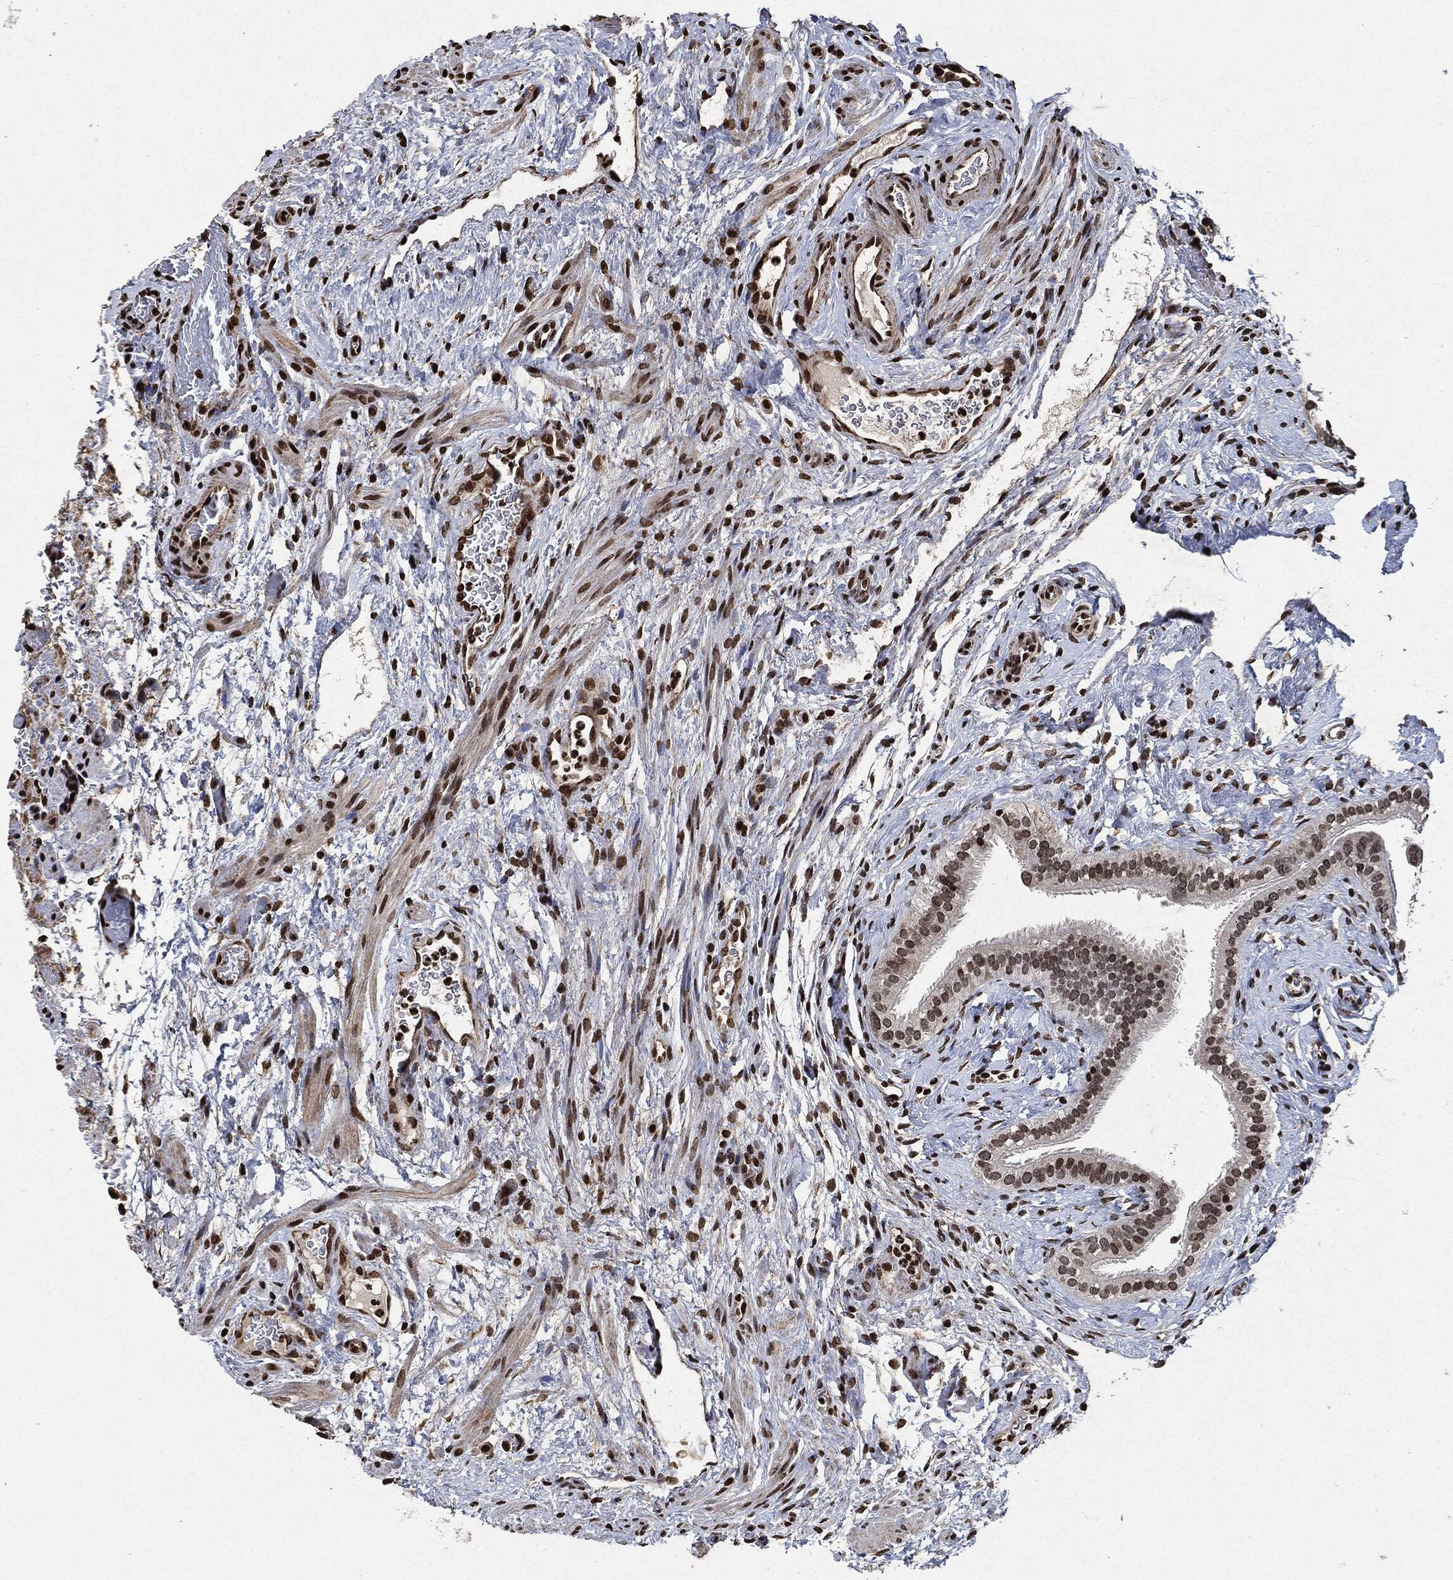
{"staining": {"intensity": "moderate", "quantity": "<25%", "location": "nuclear"}, "tissue": "fallopian tube", "cell_type": "Glandular cells", "image_type": "normal", "snomed": [{"axis": "morphology", "description": "Normal tissue, NOS"}, {"axis": "topography", "description": "Fallopian tube"}], "caption": "Immunohistochemistry (IHC) histopathology image of normal fallopian tube: human fallopian tube stained using immunohistochemistry reveals low levels of moderate protein expression localized specifically in the nuclear of glandular cells, appearing as a nuclear brown color.", "gene": "JUN", "patient": {"sex": "female", "age": 41}}